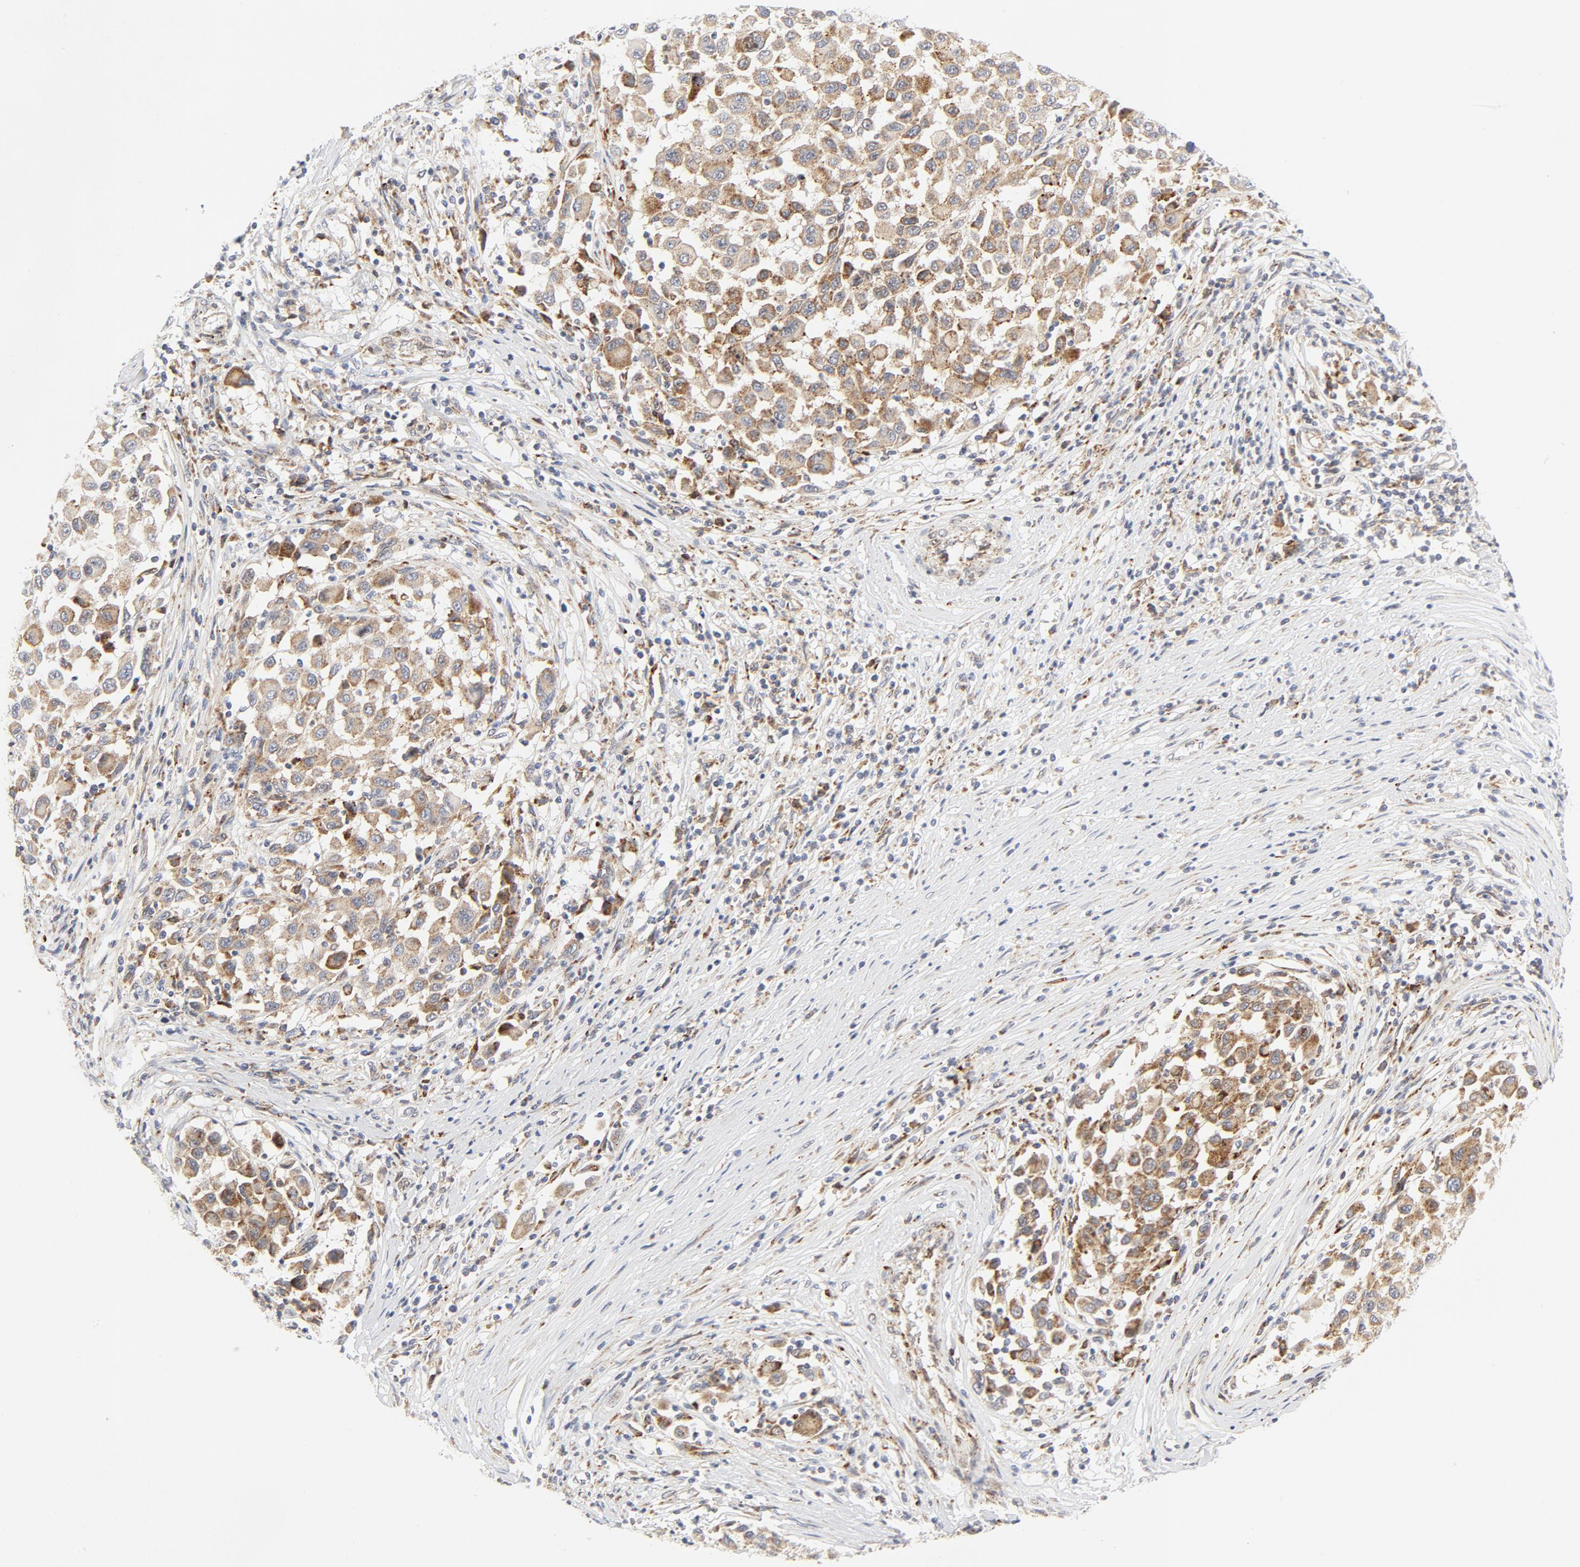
{"staining": {"intensity": "moderate", "quantity": ">75%", "location": "cytoplasmic/membranous"}, "tissue": "melanoma", "cell_type": "Tumor cells", "image_type": "cancer", "snomed": [{"axis": "morphology", "description": "Malignant melanoma, Metastatic site"}, {"axis": "topography", "description": "Lymph node"}], "caption": "IHC (DAB (3,3'-diaminobenzidine)) staining of human malignant melanoma (metastatic site) reveals moderate cytoplasmic/membranous protein expression in about >75% of tumor cells.", "gene": "LRP6", "patient": {"sex": "male", "age": 61}}